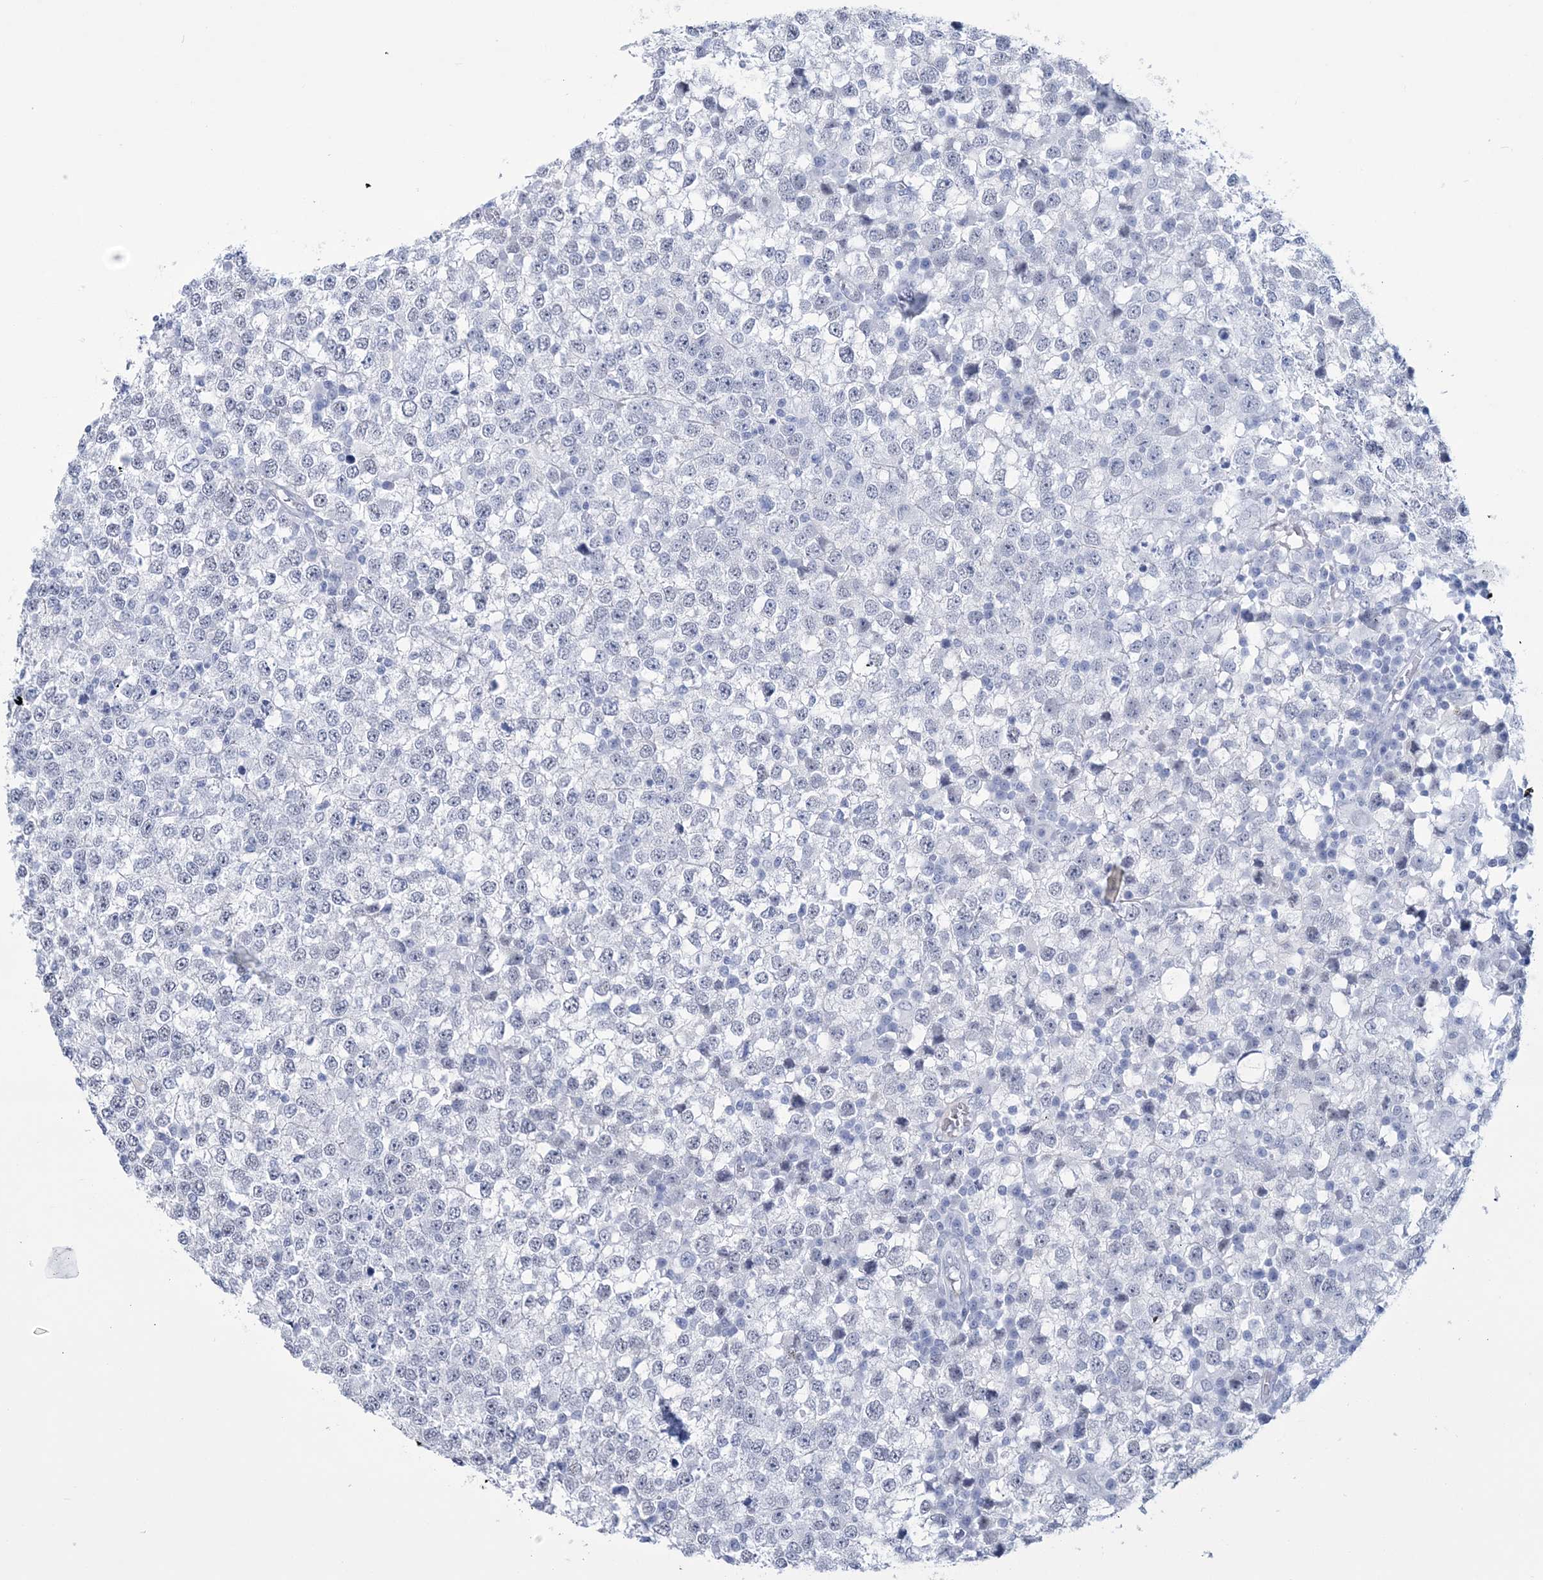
{"staining": {"intensity": "negative", "quantity": "none", "location": "none"}, "tissue": "testis cancer", "cell_type": "Tumor cells", "image_type": "cancer", "snomed": [{"axis": "morphology", "description": "Seminoma, NOS"}, {"axis": "topography", "description": "Testis"}], "caption": "Testis cancer (seminoma) was stained to show a protein in brown. There is no significant staining in tumor cells.", "gene": "DPCD", "patient": {"sex": "male", "age": 65}}